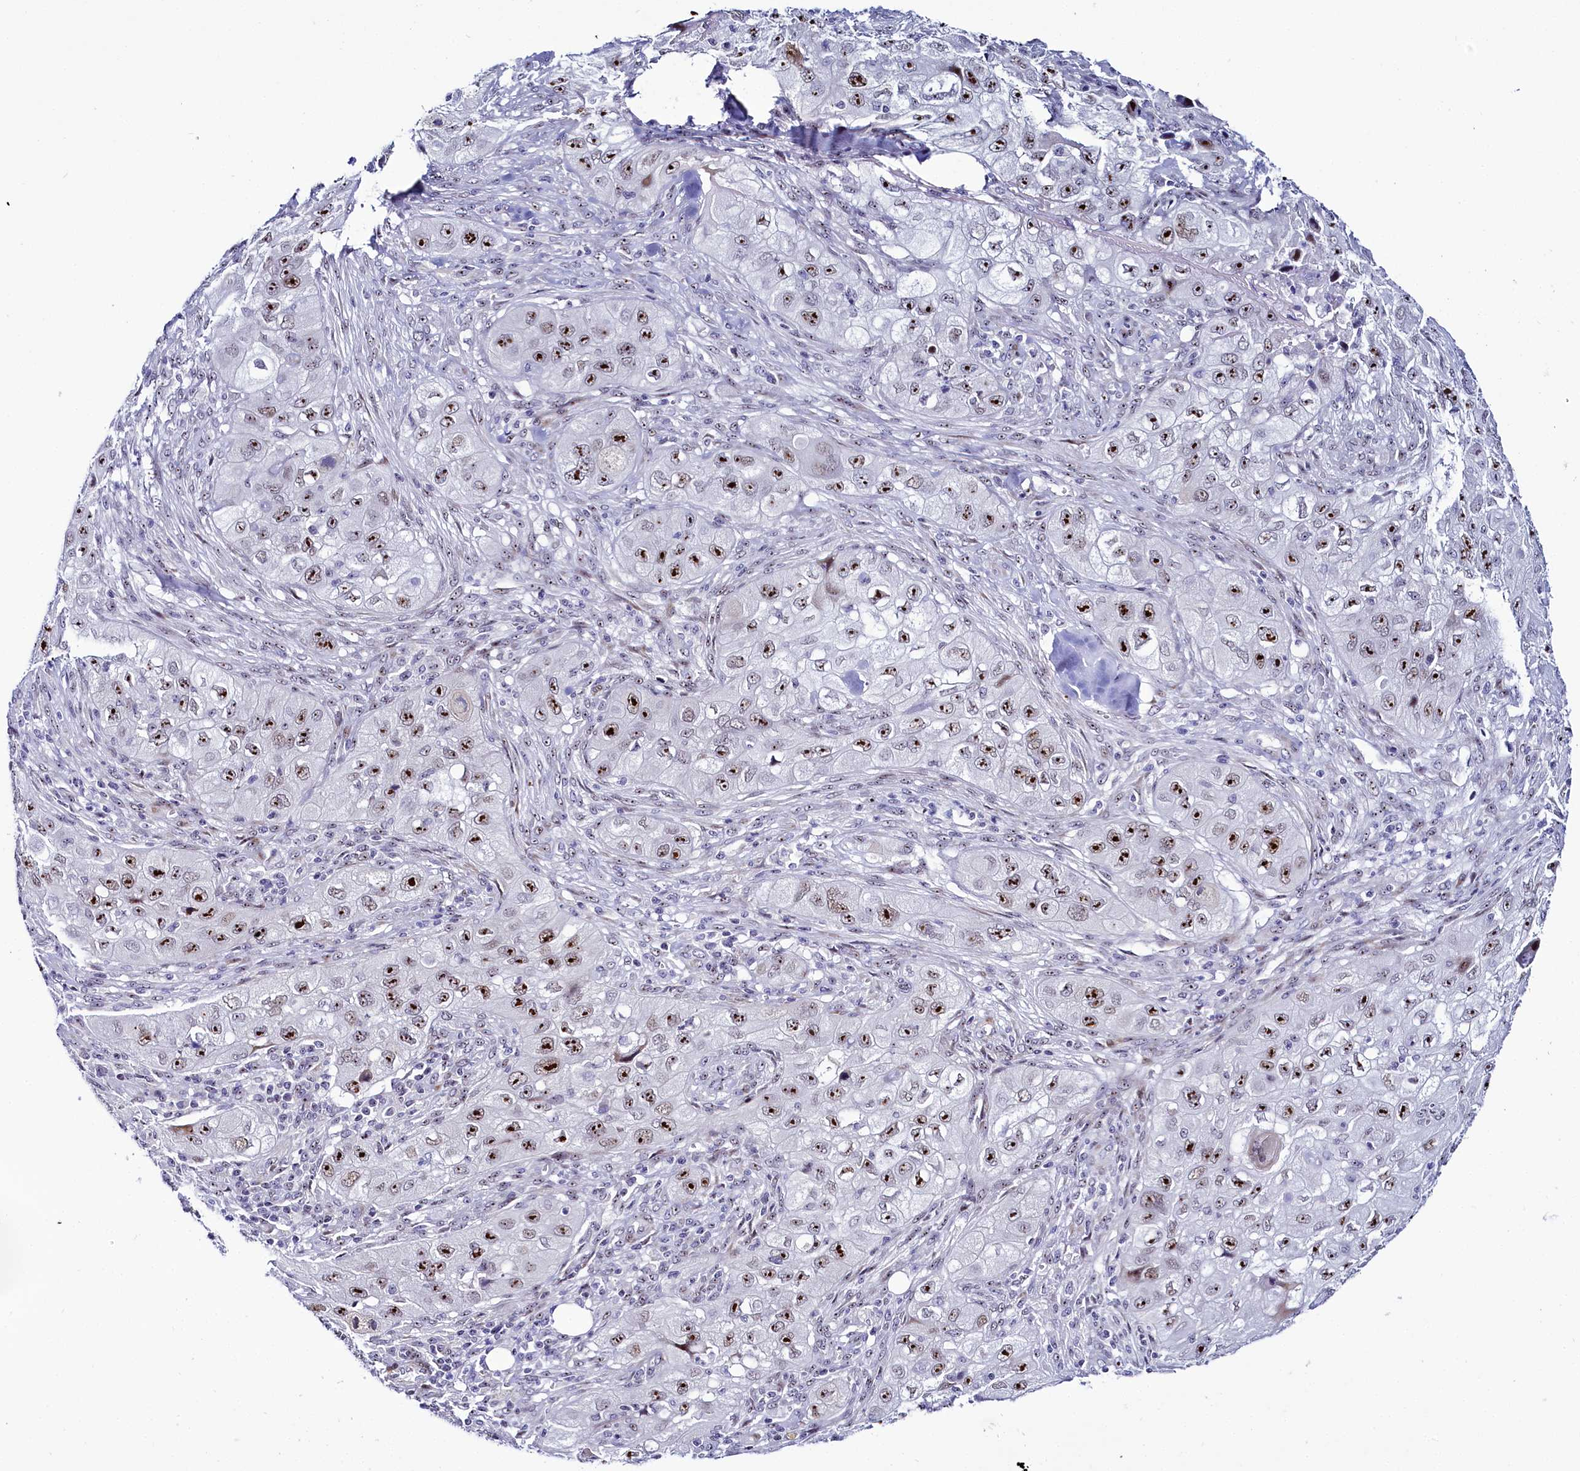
{"staining": {"intensity": "strong", "quantity": ">75%", "location": "nuclear"}, "tissue": "skin cancer", "cell_type": "Tumor cells", "image_type": "cancer", "snomed": [{"axis": "morphology", "description": "Squamous cell carcinoma, NOS"}, {"axis": "topography", "description": "Skin"}, {"axis": "topography", "description": "Subcutis"}], "caption": "Tumor cells reveal high levels of strong nuclear staining in about >75% of cells in skin cancer.", "gene": "TCOF1", "patient": {"sex": "male", "age": 73}}